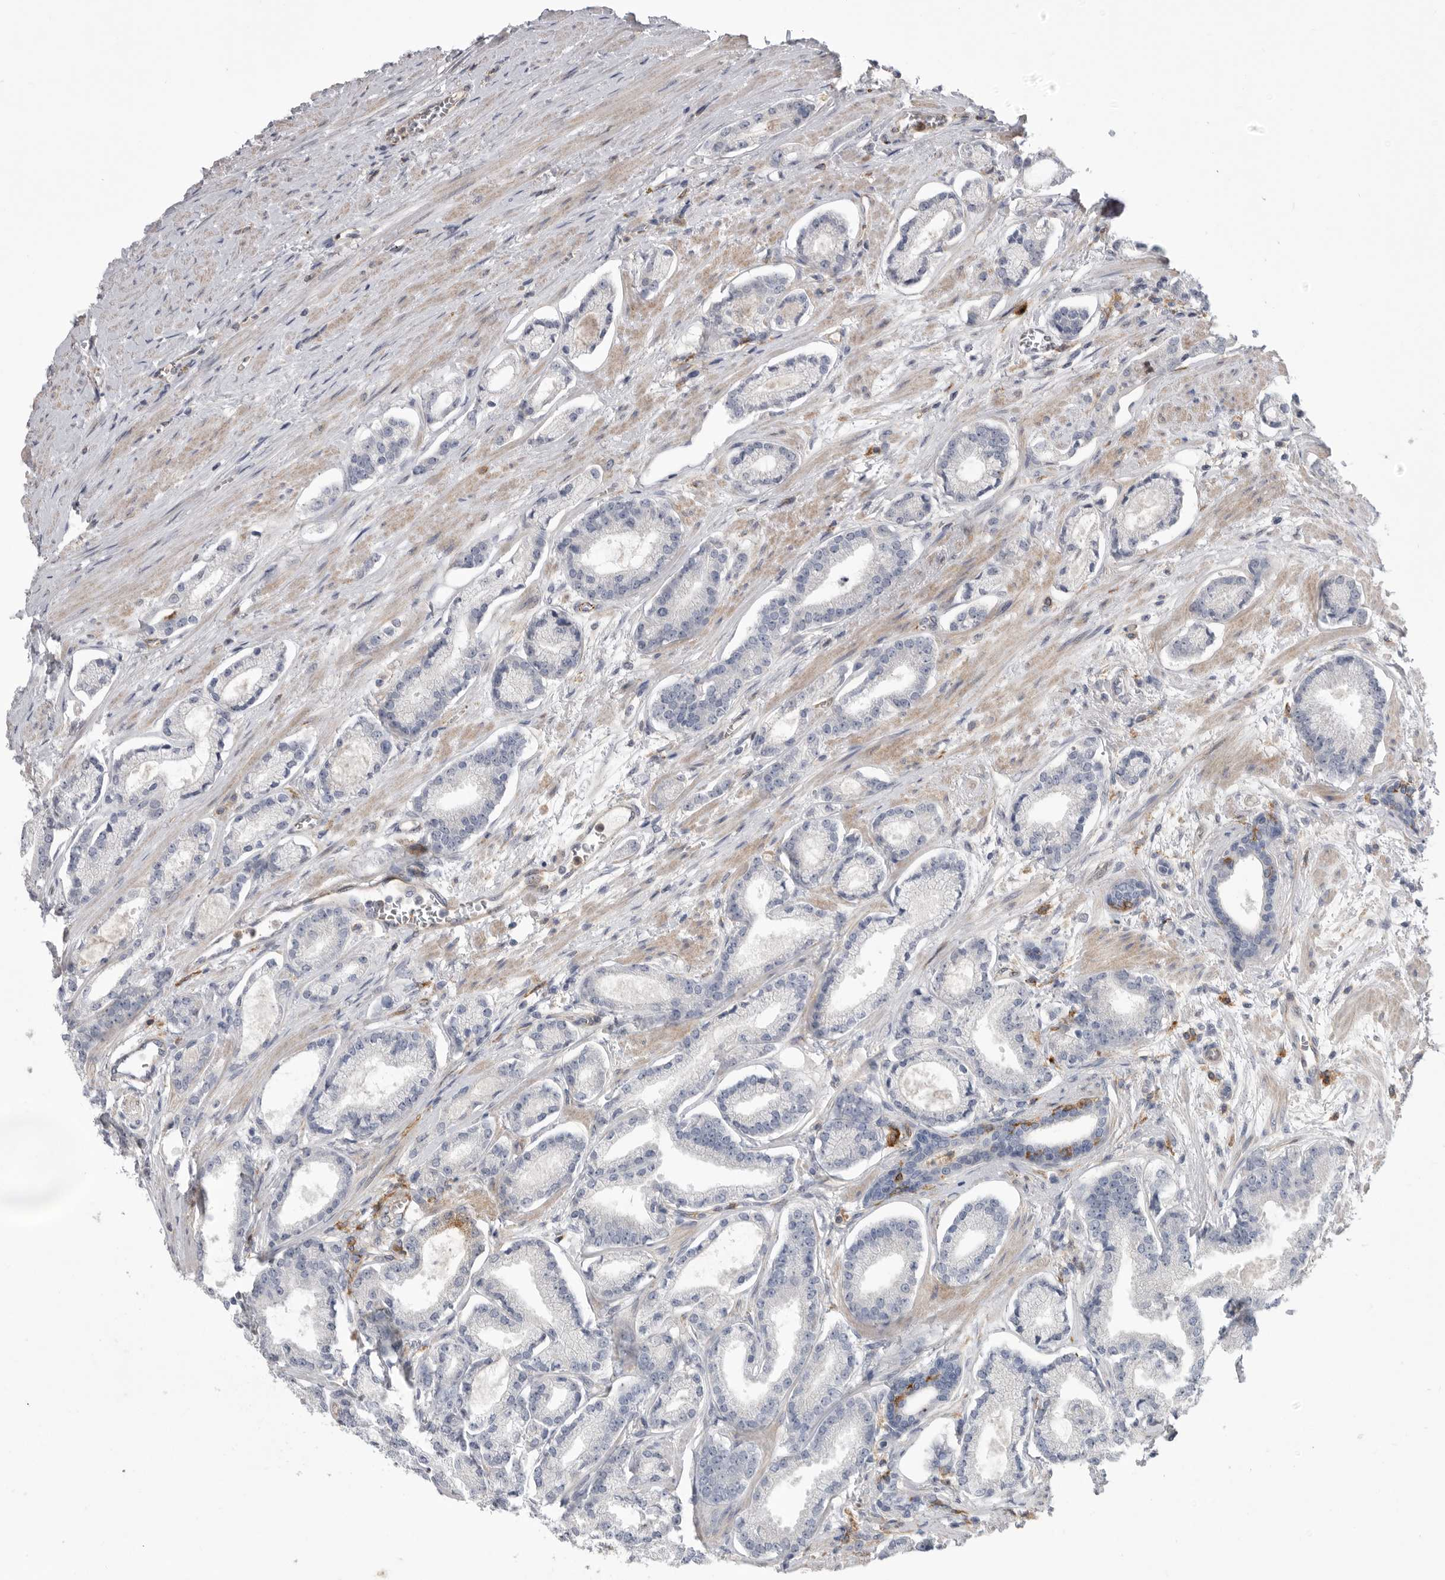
{"staining": {"intensity": "negative", "quantity": "none", "location": "none"}, "tissue": "prostate cancer", "cell_type": "Tumor cells", "image_type": "cancer", "snomed": [{"axis": "morphology", "description": "Adenocarcinoma, Low grade"}, {"axis": "topography", "description": "Prostate"}], "caption": "High magnification brightfield microscopy of prostate cancer (low-grade adenocarcinoma) stained with DAB (3,3'-diaminobenzidine) (brown) and counterstained with hematoxylin (blue): tumor cells show no significant staining.", "gene": "SIGLEC10", "patient": {"sex": "male", "age": 60}}